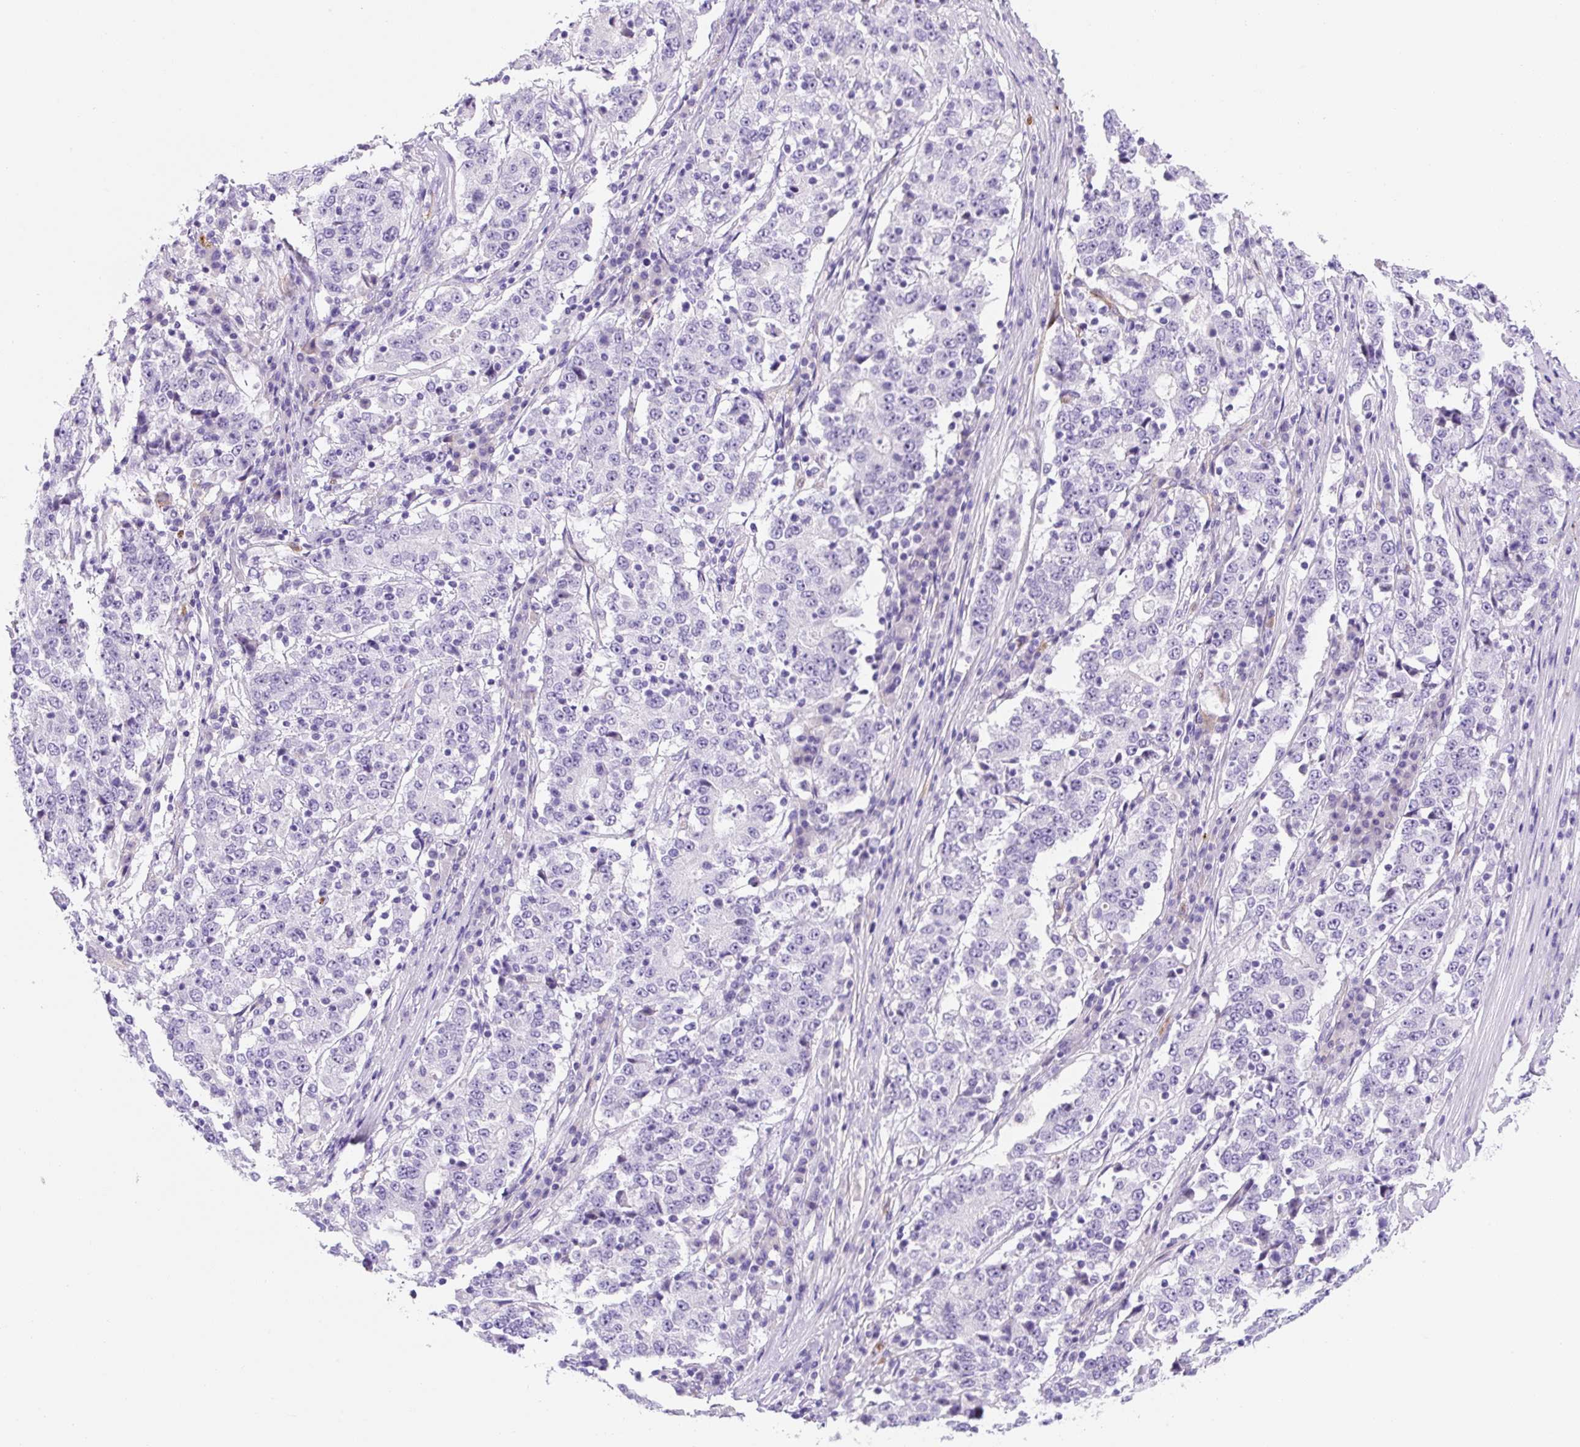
{"staining": {"intensity": "negative", "quantity": "none", "location": "none"}, "tissue": "stomach cancer", "cell_type": "Tumor cells", "image_type": "cancer", "snomed": [{"axis": "morphology", "description": "Adenocarcinoma, NOS"}, {"axis": "topography", "description": "Stomach"}], "caption": "Immunohistochemistry (IHC) of human stomach adenocarcinoma reveals no expression in tumor cells.", "gene": "ASB4", "patient": {"sex": "male", "age": 59}}